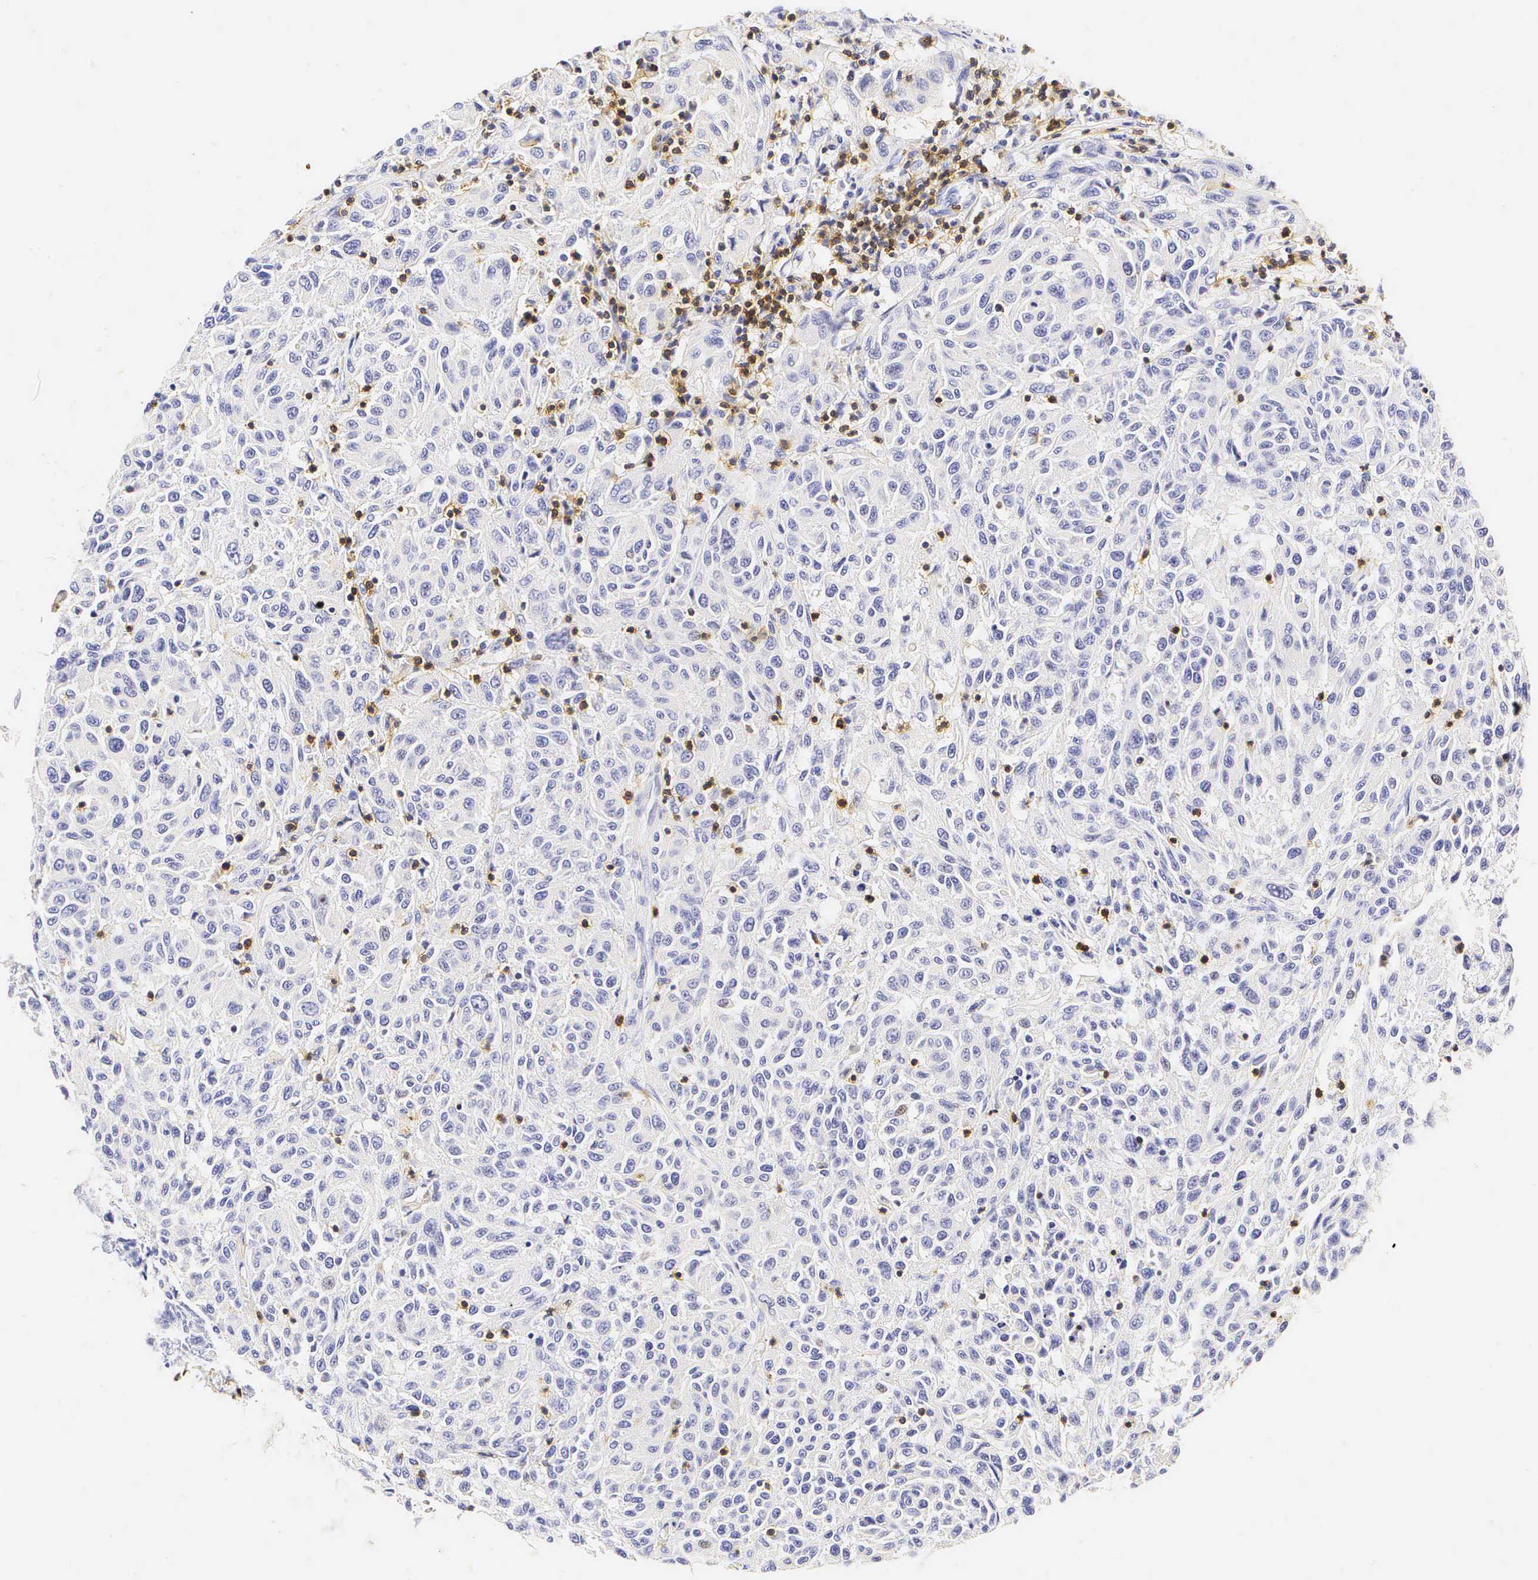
{"staining": {"intensity": "weak", "quantity": "<25%", "location": "cytoplasmic/membranous"}, "tissue": "melanoma", "cell_type": "Tumor cells", "image_type": "cancer", "snomed": [{"axis": "morphology", "description": "Malignant melanoma, NOS"}, {"axis": "topography", "description": "Skin"}], "caption": "A photomicrograph of human malignant melanoma is negative for staining in tumor cells.", "gene": "CD3E", "patient": {"sex": "female", "age": 77}}